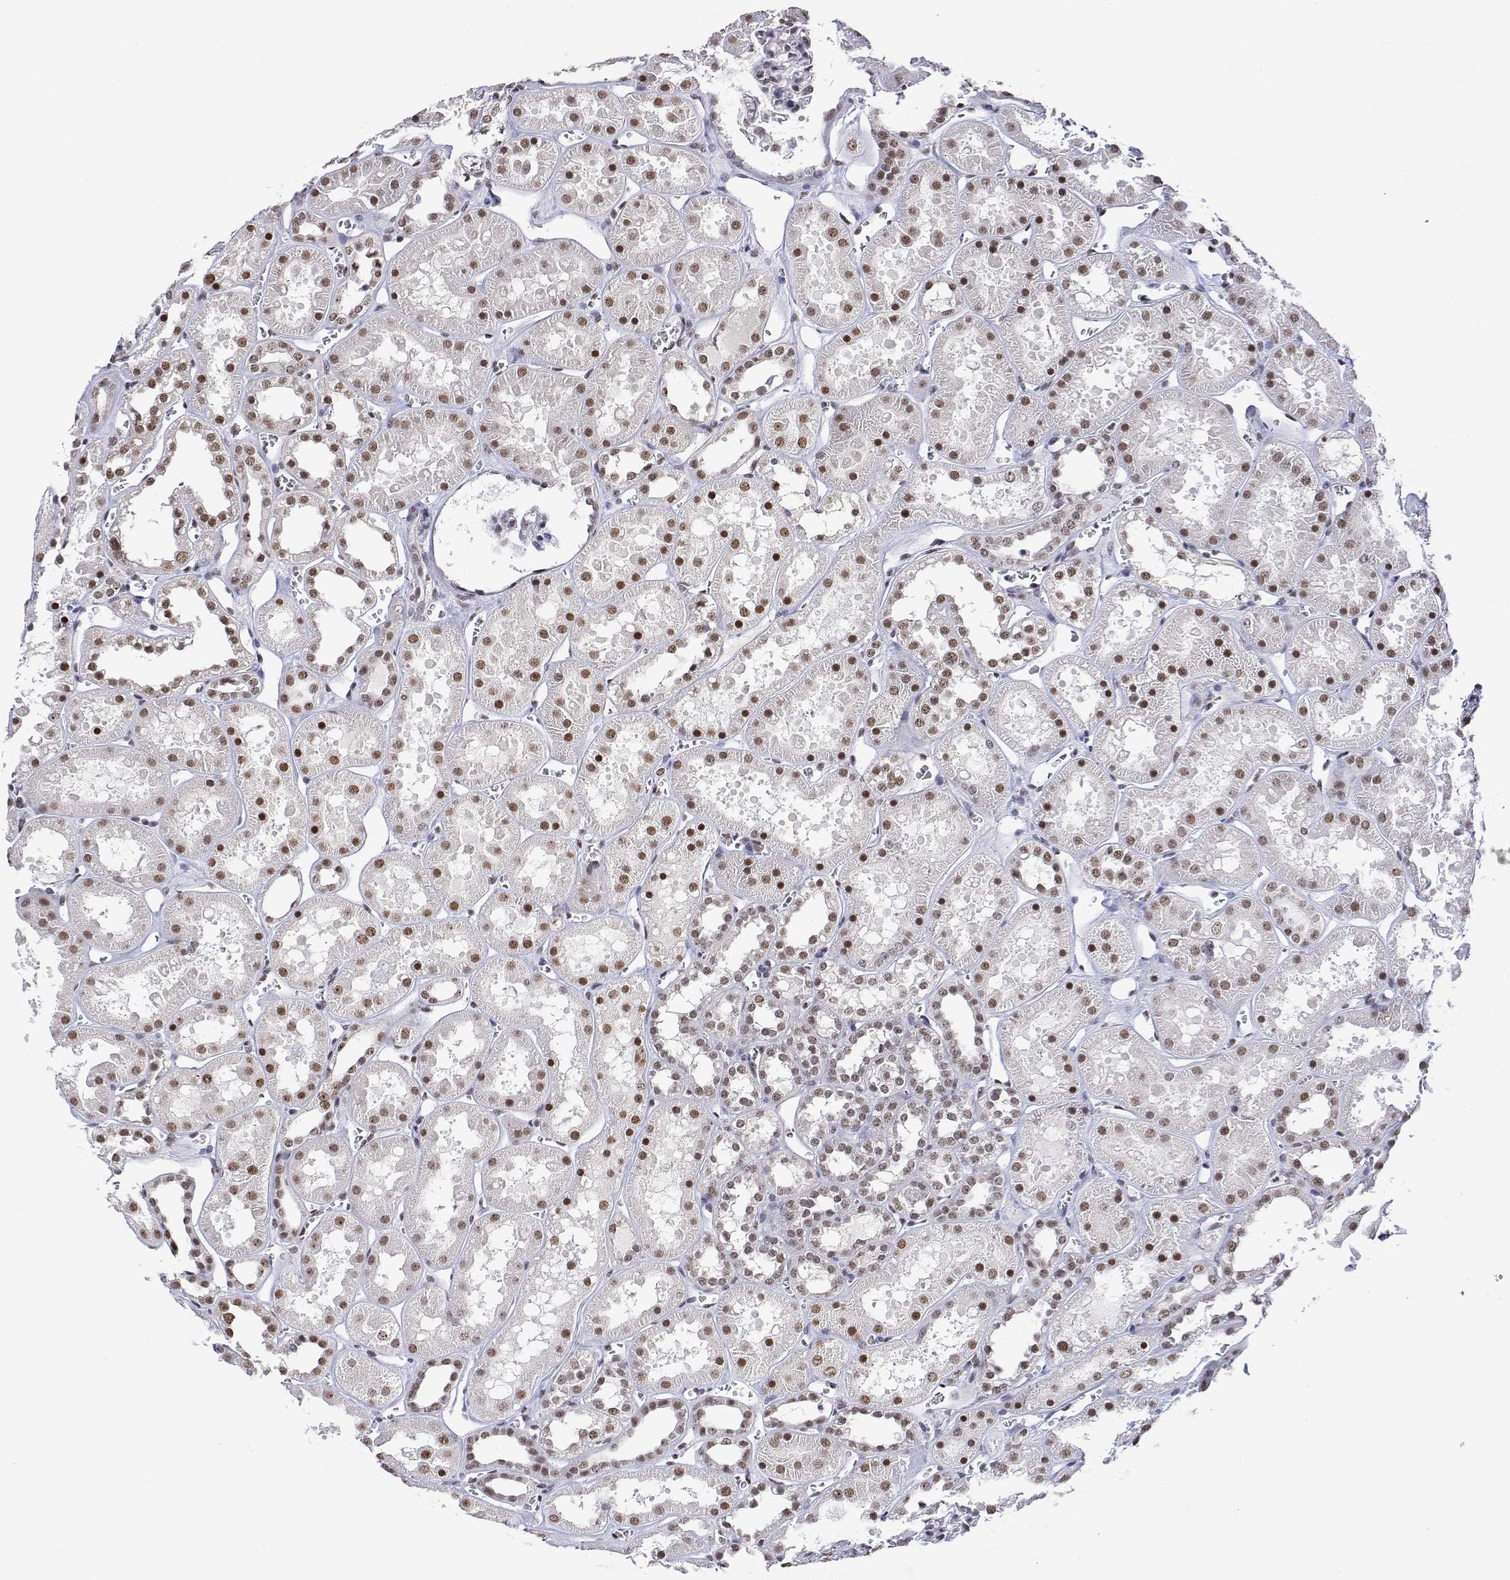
{"staining": {"intensity": "weak", "quantity": "25%-75%", "location": "nuclear"}, "tissue": "kidney", "cell_type": "Cells in glomeruli", "image_type": "normal", "snomed": [{"axis": "morphology", "description": "Normal tissue, NOS"}, {"axis": "topography", "description": "Kidney"}], "caption": "IHC of unremarkable human kidney displays low levels of weak nuclear expression in about 25%-75% of cells in glomeruli.", "gene": "ADAR", "patient": {"sex": "female", "age": 41}}